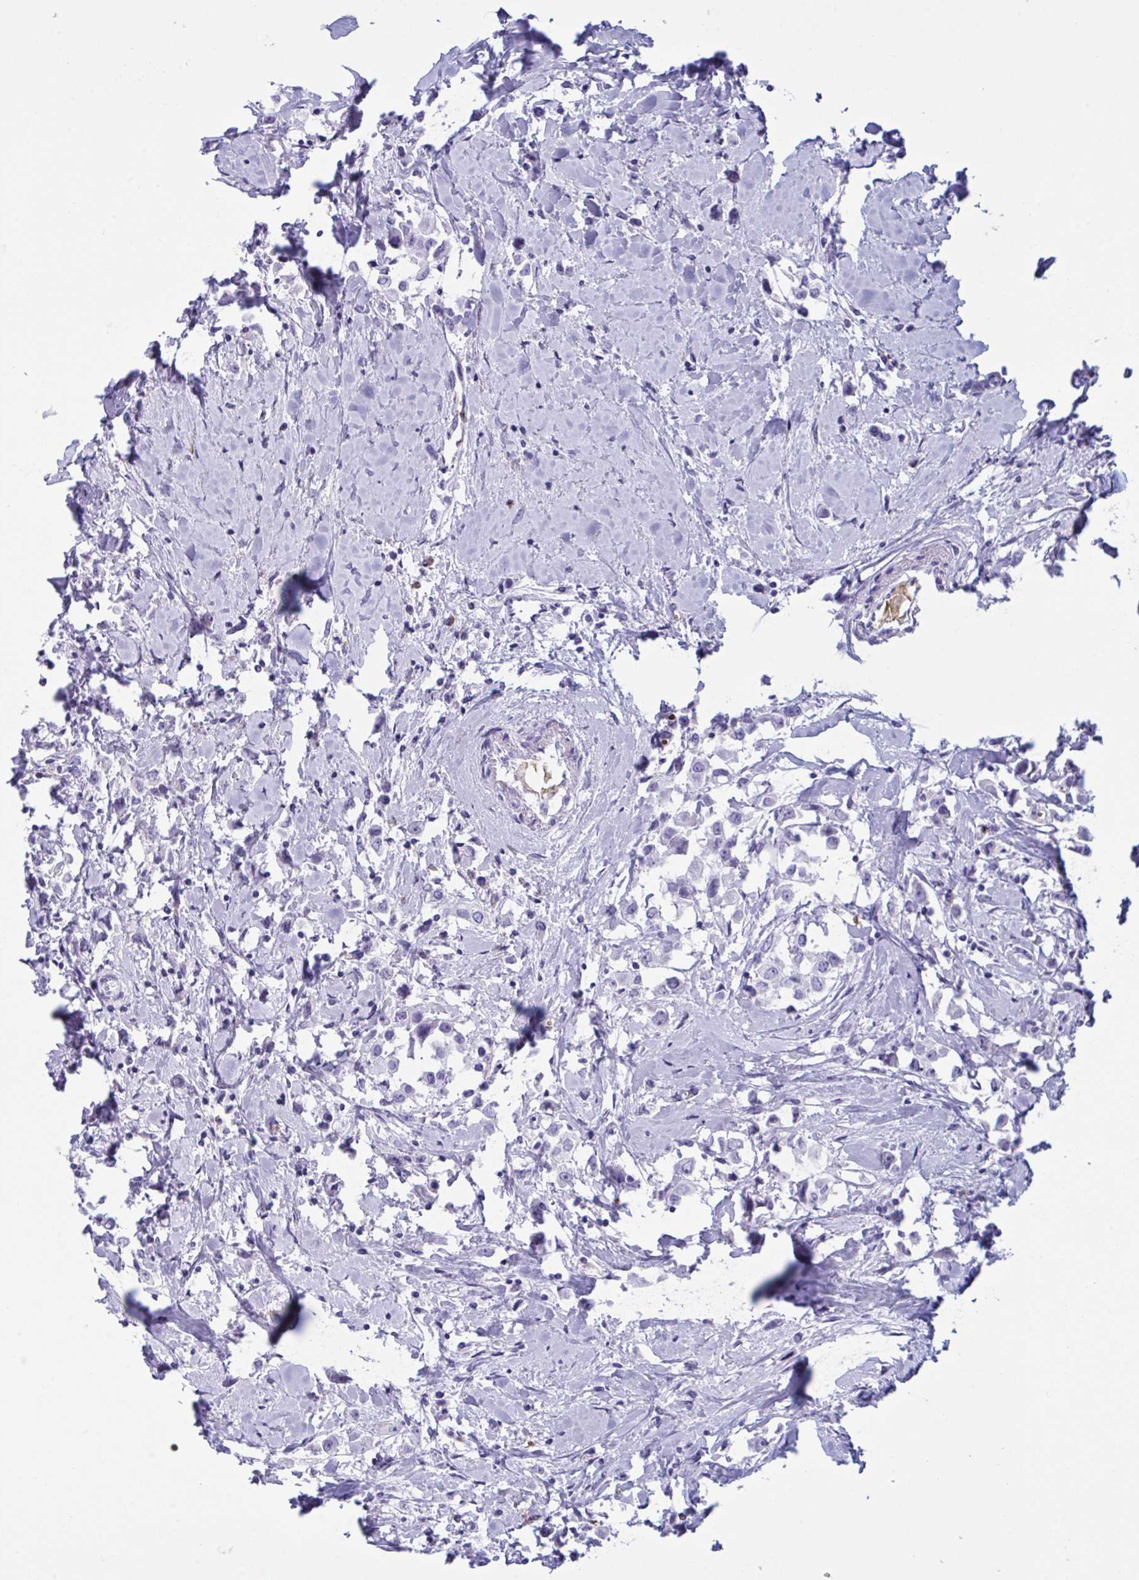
{"staining": {"intensity": "negative", "quantity": "none", "location": "none"}, "tissue": "breast cancer", "cell_type": "Tumor cells", "image_type": "cancer", "snomed": [{"axis": "morphology", "description": "Duct carcinoma"}, {"axis": "topography", "description": "Breast"}], "caption": "Breast invasive ductal carcinoma was stained to show a protein in brown. There is no significant staining in tumor cells.", "gene": "SLC2A1", "patient": {"sex": "female", "age": 61}}